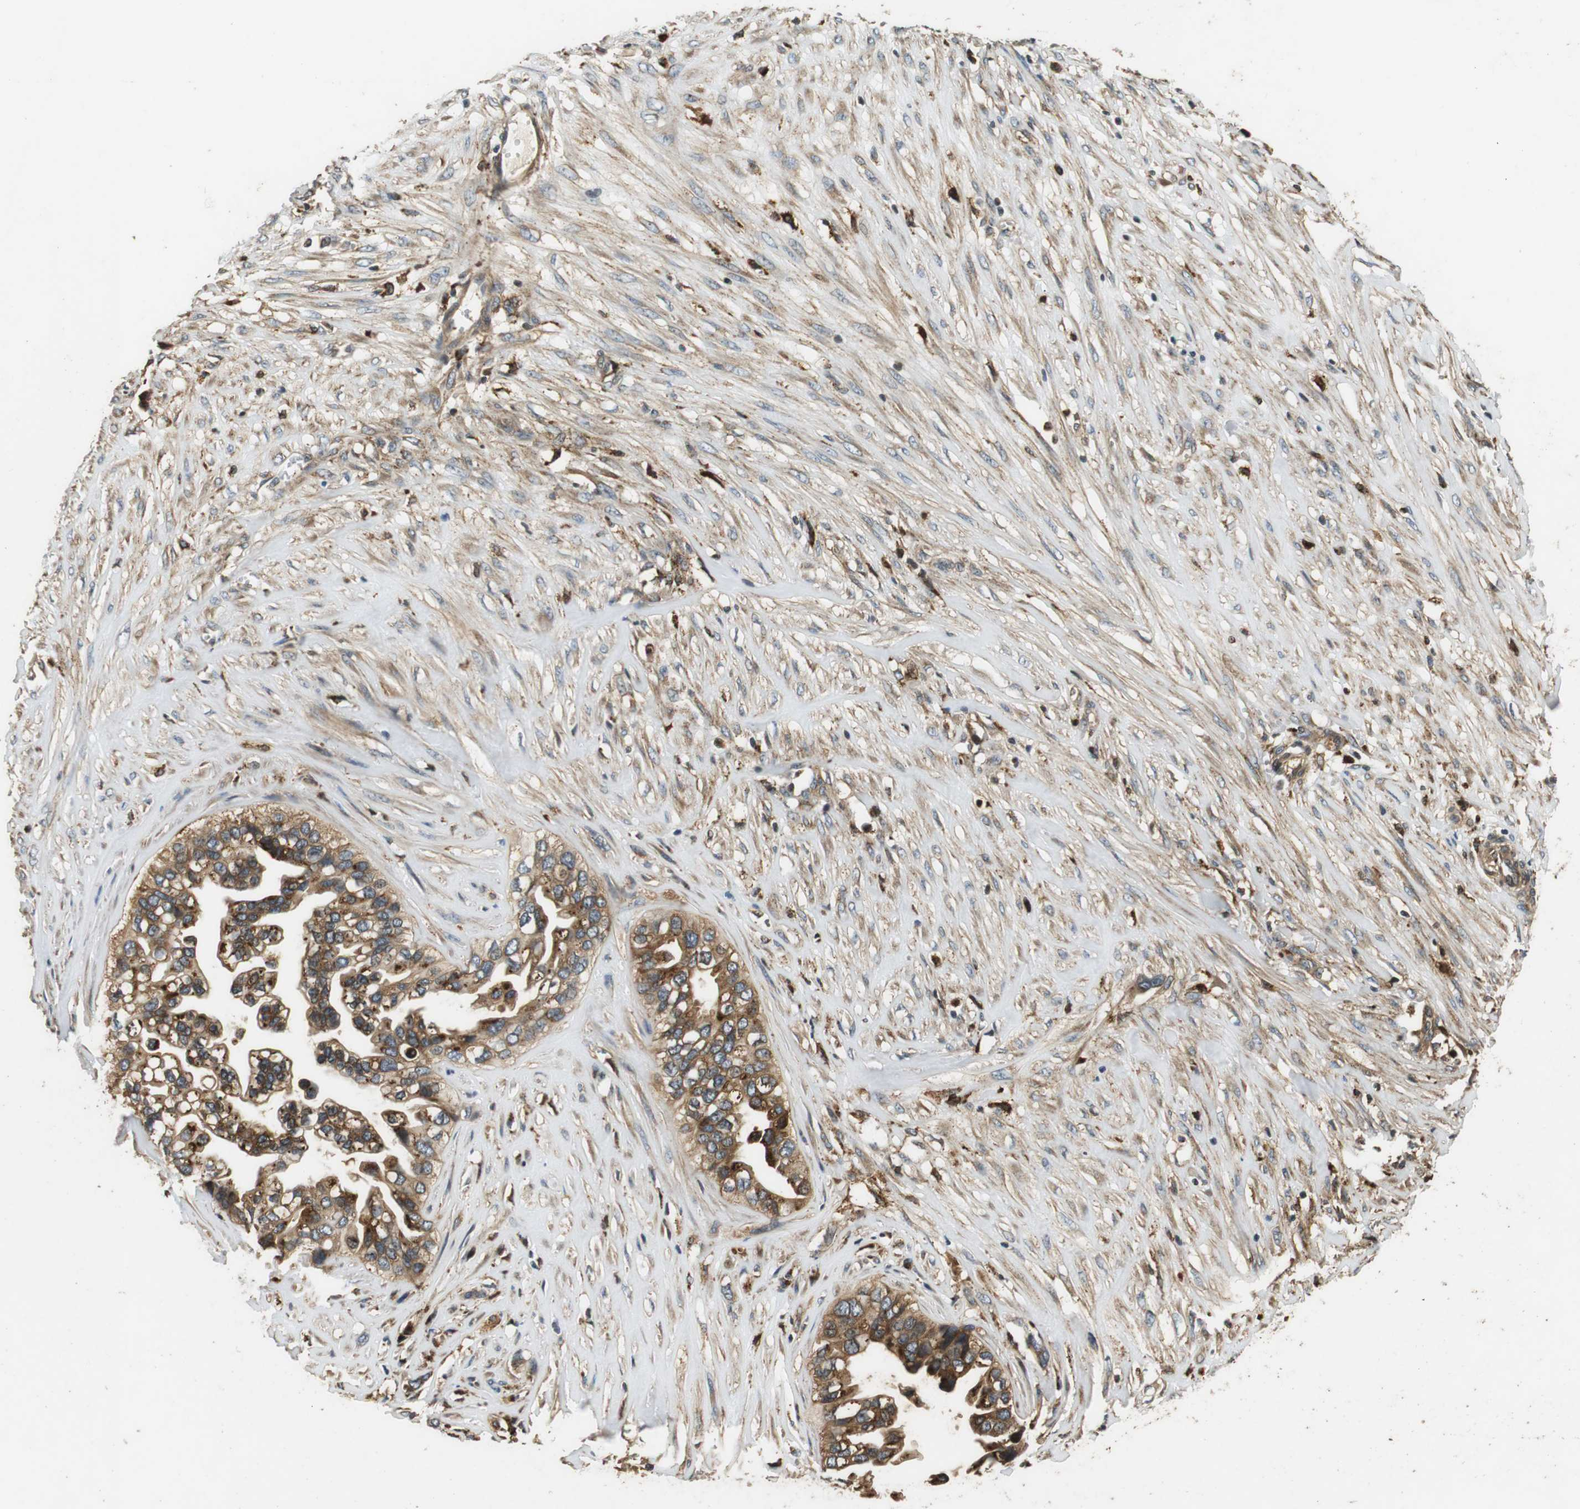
{"staining": {"intensity": "moderate", "quantity": ">75%", "location": "cytoplasmic/membranous"}, "tissue": "ovarian cancer", "cell_type": "Tumor cells", "image_type": "cancer", "snomed": [{"axis": "morphology", "description": "Cystadenocarcinoma, mucinous, NOS"}, {"axis": "topography", "description": "Ovary"}], "caption": "Immunohistochemistry (IHC) micrograph of neoplastic tissue: human ovarian mucinous cystadenocarcinoma stained using immunohistochemistry reveals medium levels of moderate protein expression localized specifically in the cytoplasmic/membranous of tumor cells, appearing as a cytoplasmic/membranous brown color.", "gene": "TXNRD1", "patient": {"sex": "female", "age": 80}}